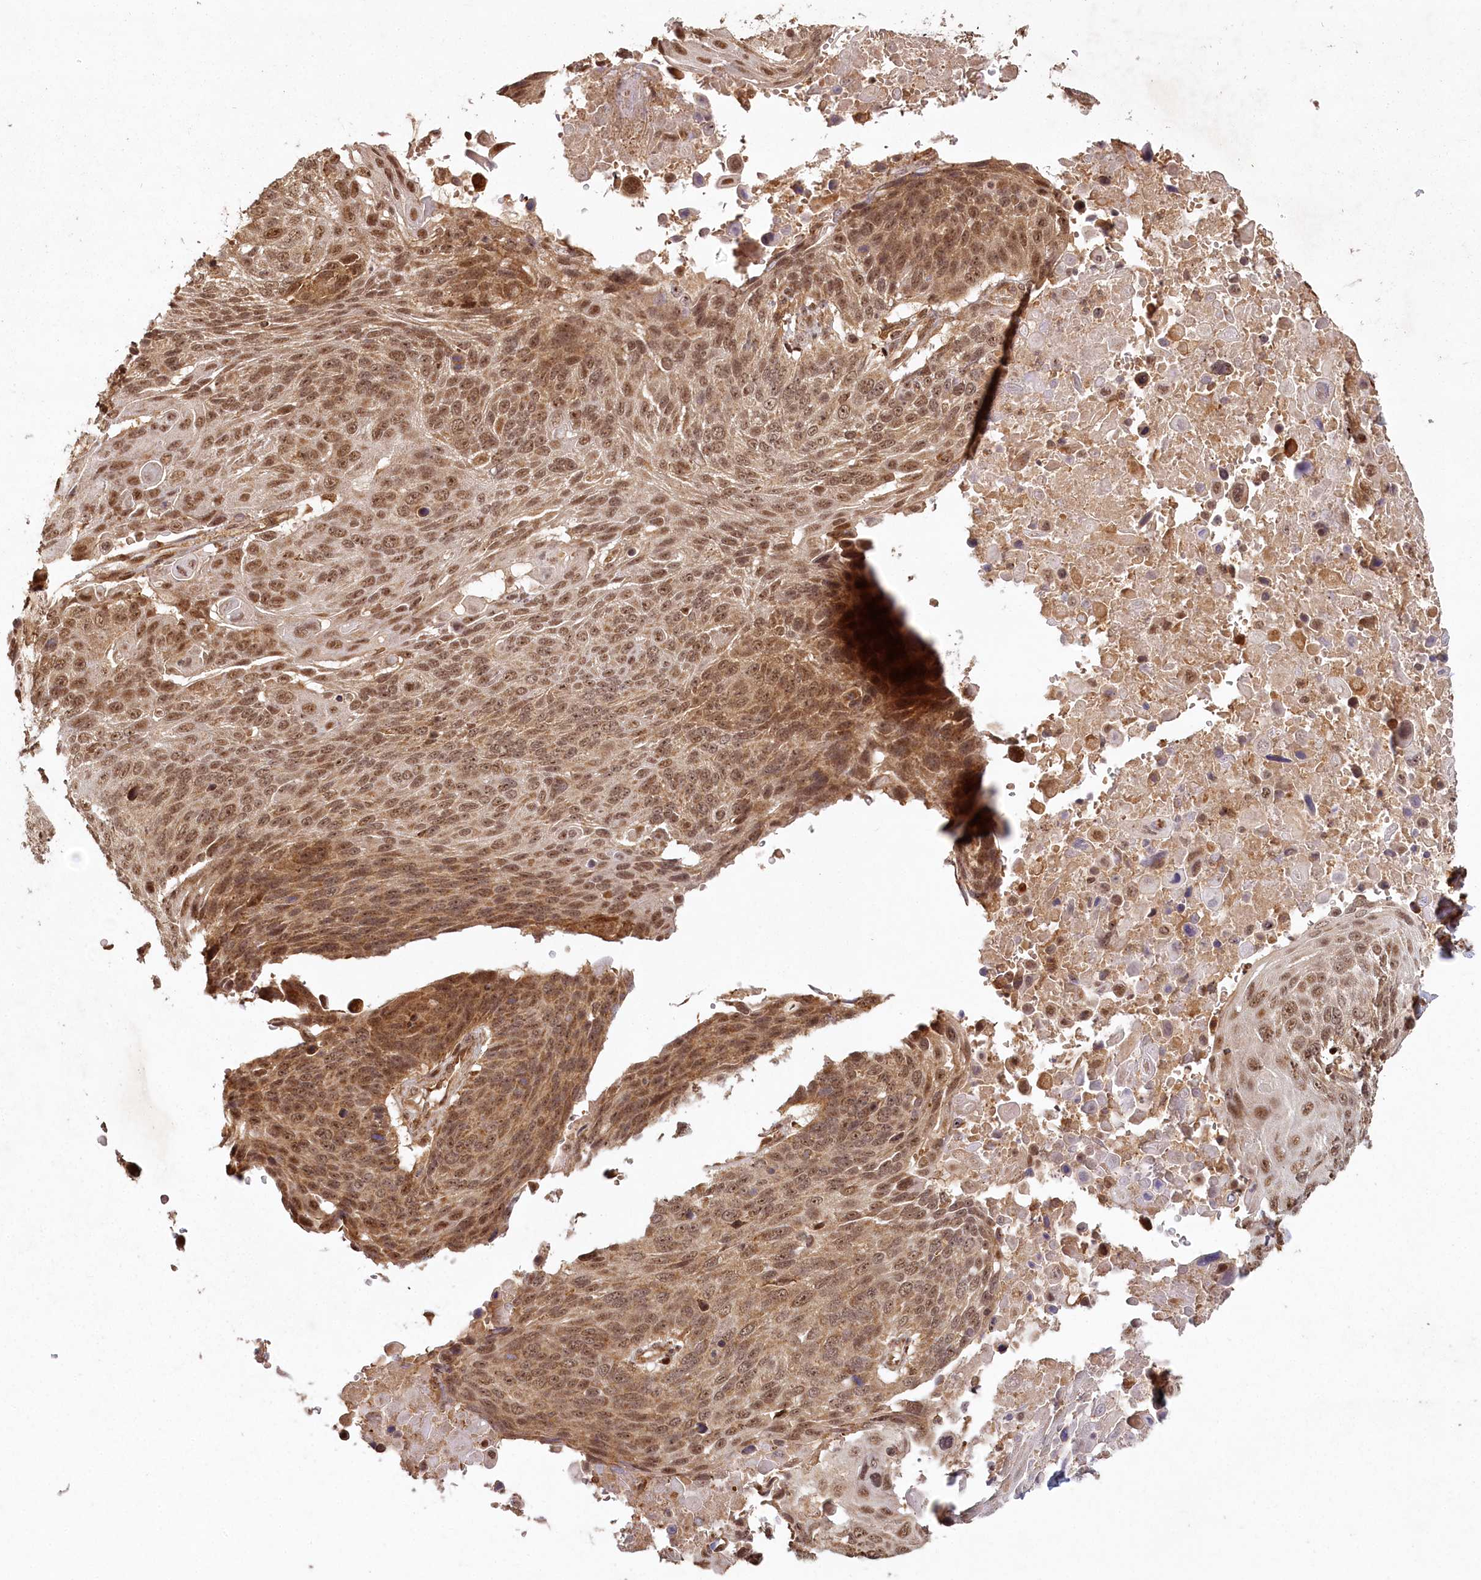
{"staining": {"intensity": "moderate", "quantity": ">75%", "location": "cytoplasmic/membranous,nuclear"}, "tissue": "lung cancer", "cell_type": "Tumor cells", "image_type": "cancer", "snomed": [{"axis": "morphology", "description": "Squamous cell carcinoma, NOS"}, {"axis": "topography", "description": "Lung"}], "caption": "A brown stain highlights moderate cytoplasmic/membranous and nuclear expression of a protein in human squamous cell carcinoma (lung) tumor cells.", "gene": "MICU1", "patient": {"sex": "male", "age": 66}}